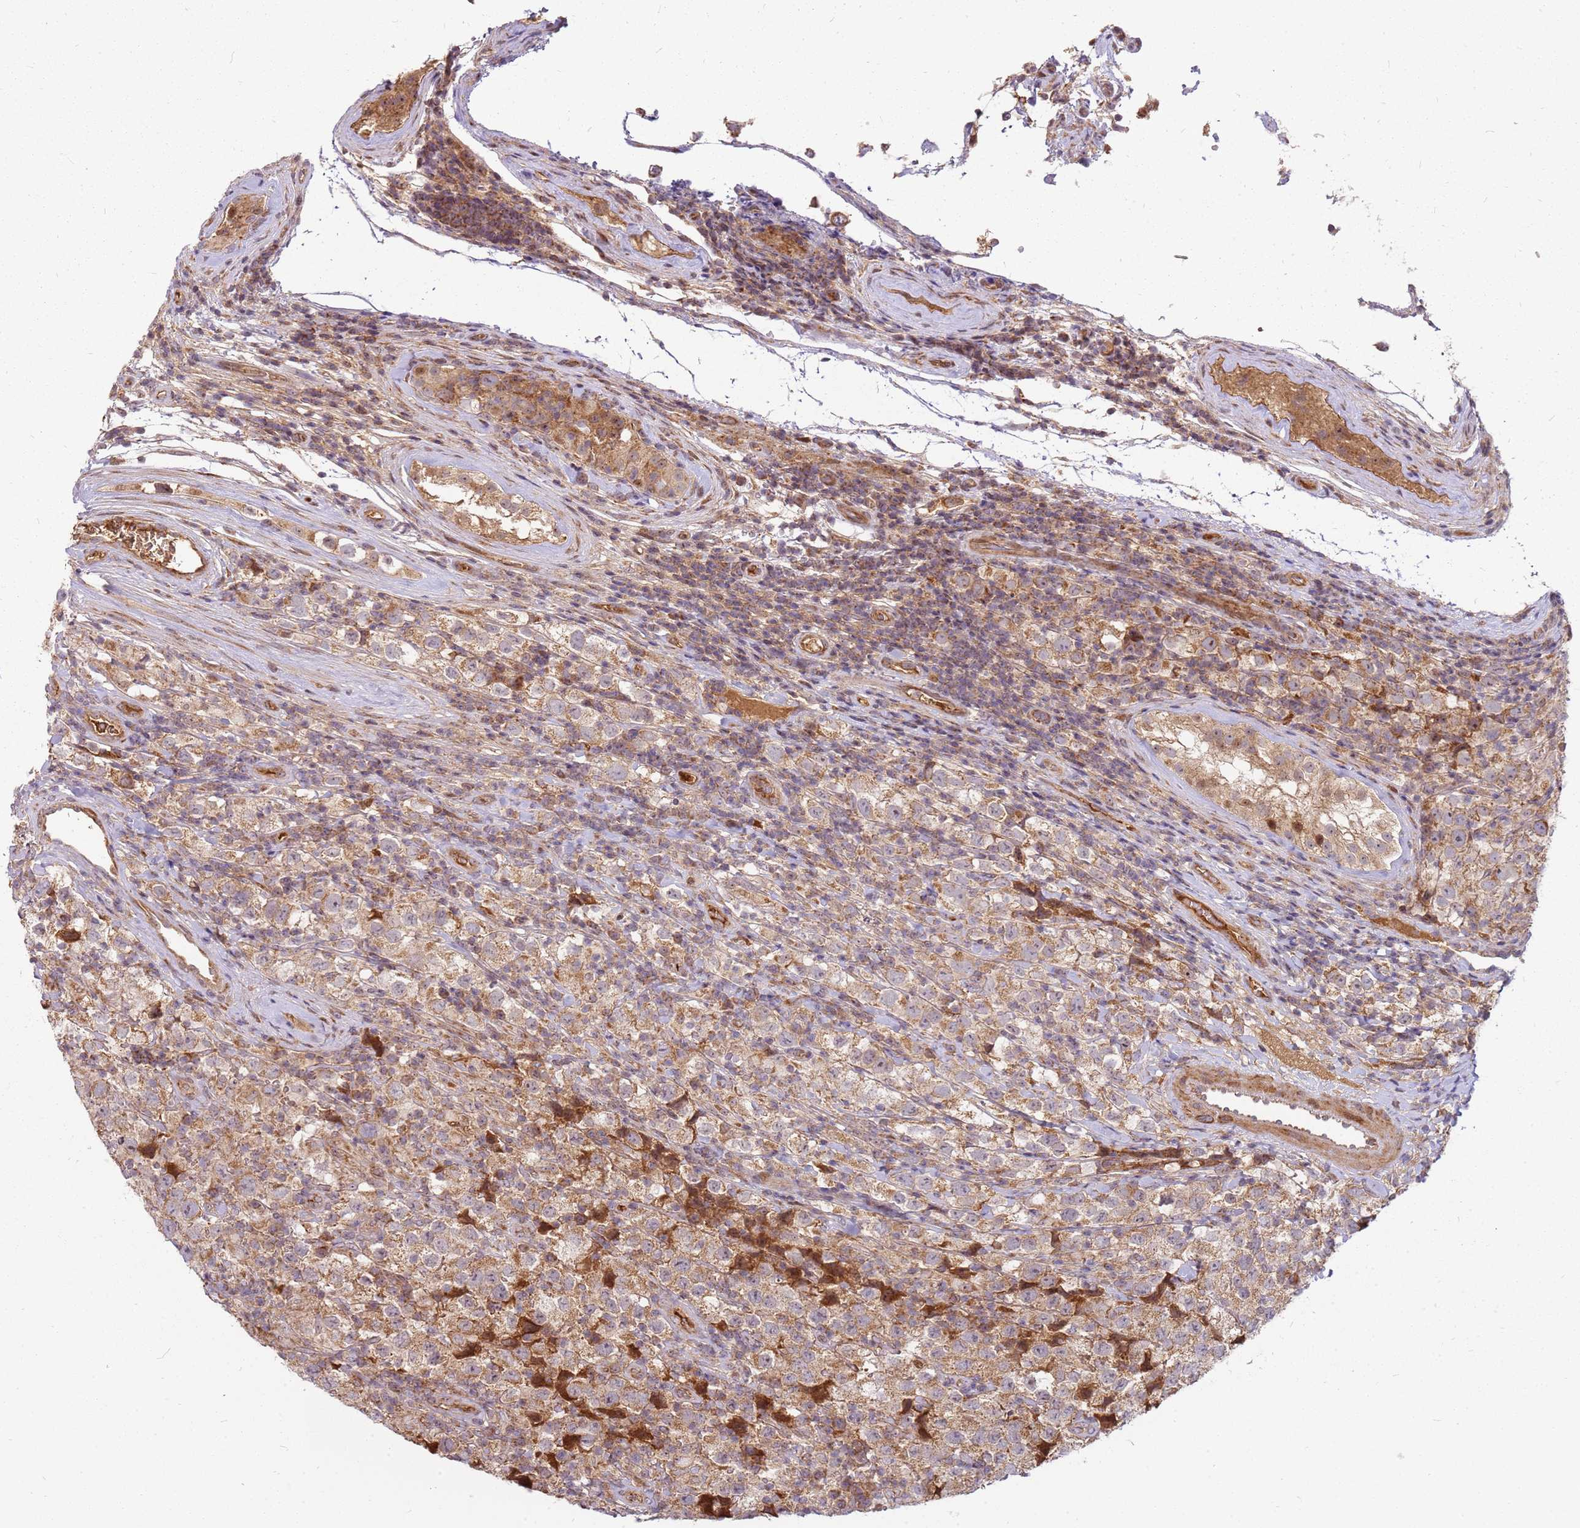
{"staining": {"intensity": "moderate", "quantity": ">75%", "location": "cytoplasmic/membranous"}, "tissue": "testis cancer", "cell_type": "Tumor cells", "image_type": "cancer", "snomed": [{"axis": "morphology", "description": "Seminoma, NOS"}, {"axis": "morphology", "description": "Carcinoma, Embryonal, NOS"}, {"axis": "topography", "description": "Testis"}], "caption": "Protein staining exhibits moderate cytoplasmic/membranous positivity in approximately >75% of tumor cells in testis seminoma. (IHC, brightfield microscopy, high magnification).", "gene": "CCDC159", "patient": {"sex": "male", "age": 41}}